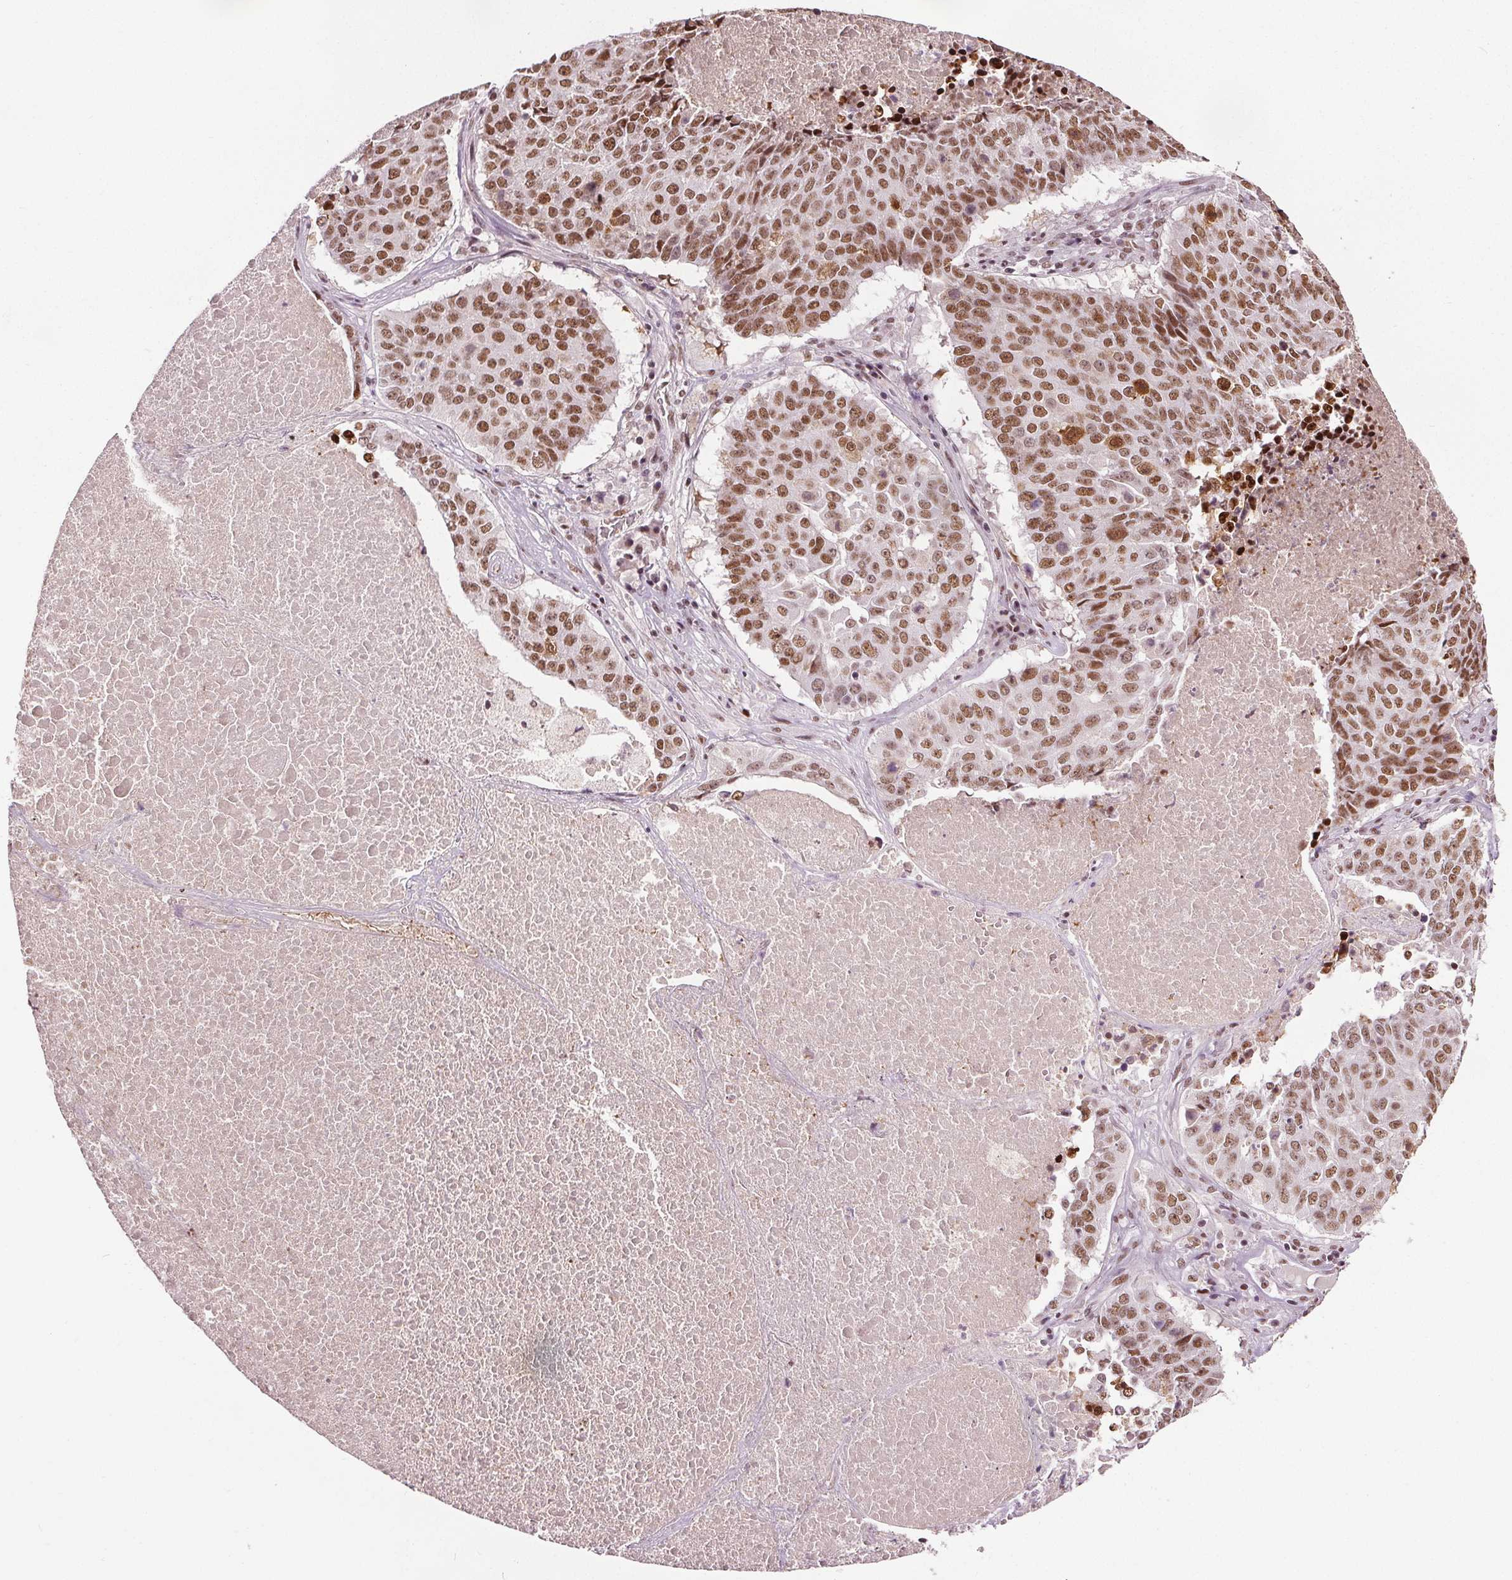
{"staining": {"intensity": "moderate", "quantity": ">75%", "location": "nuclear"}, "tissue": "lung cancer", "cell_type": "Tumor cells", "image_type": "cancer", "snomed": [{"axis": "morphology", "description": "Normal tissue, NOS"}, {"axis": "morphology", "description": "Squamous cell carcinoma, NOS"}, {"axis": "topography", "description": "Bronchus"}, {"axis": "topography", "description": "Lung"}], "caption": "Immunohistochemistry micrograph of lung cancer (squamous cell carcinoma) stained for a protein (brown), which reveals medium levels of moderate nuclear expression in approximately >75% of tumor cells.", "gene": "IWS1", "patient": {"sex": "male", "age": 64}}